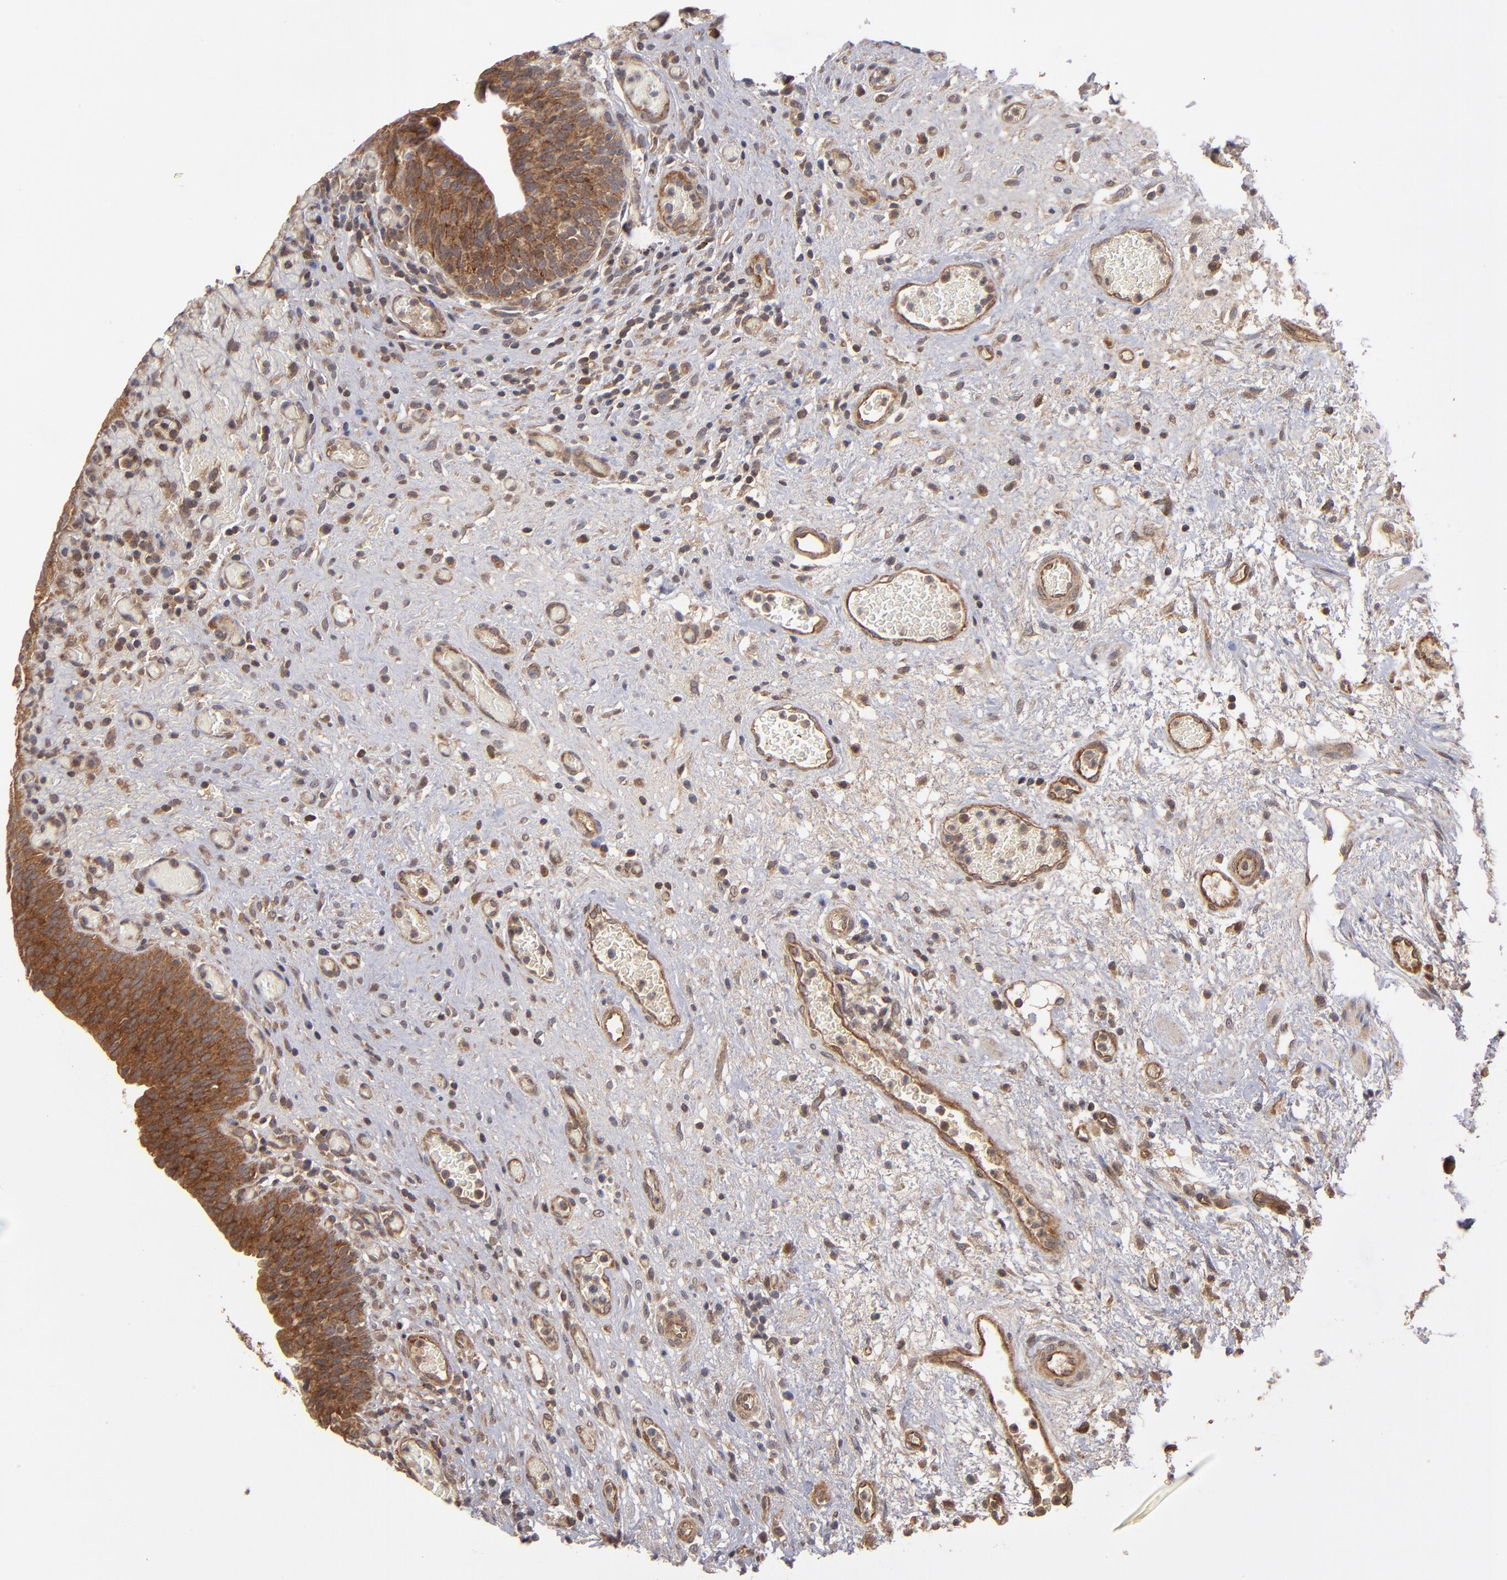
{"staining": {"intensity": "strong", "quantity": ">75%", "location": "cytoplasmic/membranous"}, "tissue": "urinary bladder", "cell_type": "Urothelial cells", "image_type": "normal", "snomed": [{"axis": "morphology", "description": "Normal tissue, NOS"}, {"axis": "morphology", "description": "Urothelial carcinoma, High grade"}, {"axis": "topography", "description": "Urinary bladder"}], "caption": "DAB immunohistochemical staining of normal urinary bladder displays strong cytoplasmic/membranous protein staining in about >75% of urothelial cells.", "gene": "BDKRB1", "patient": {"sex": "male", "age": 51}}